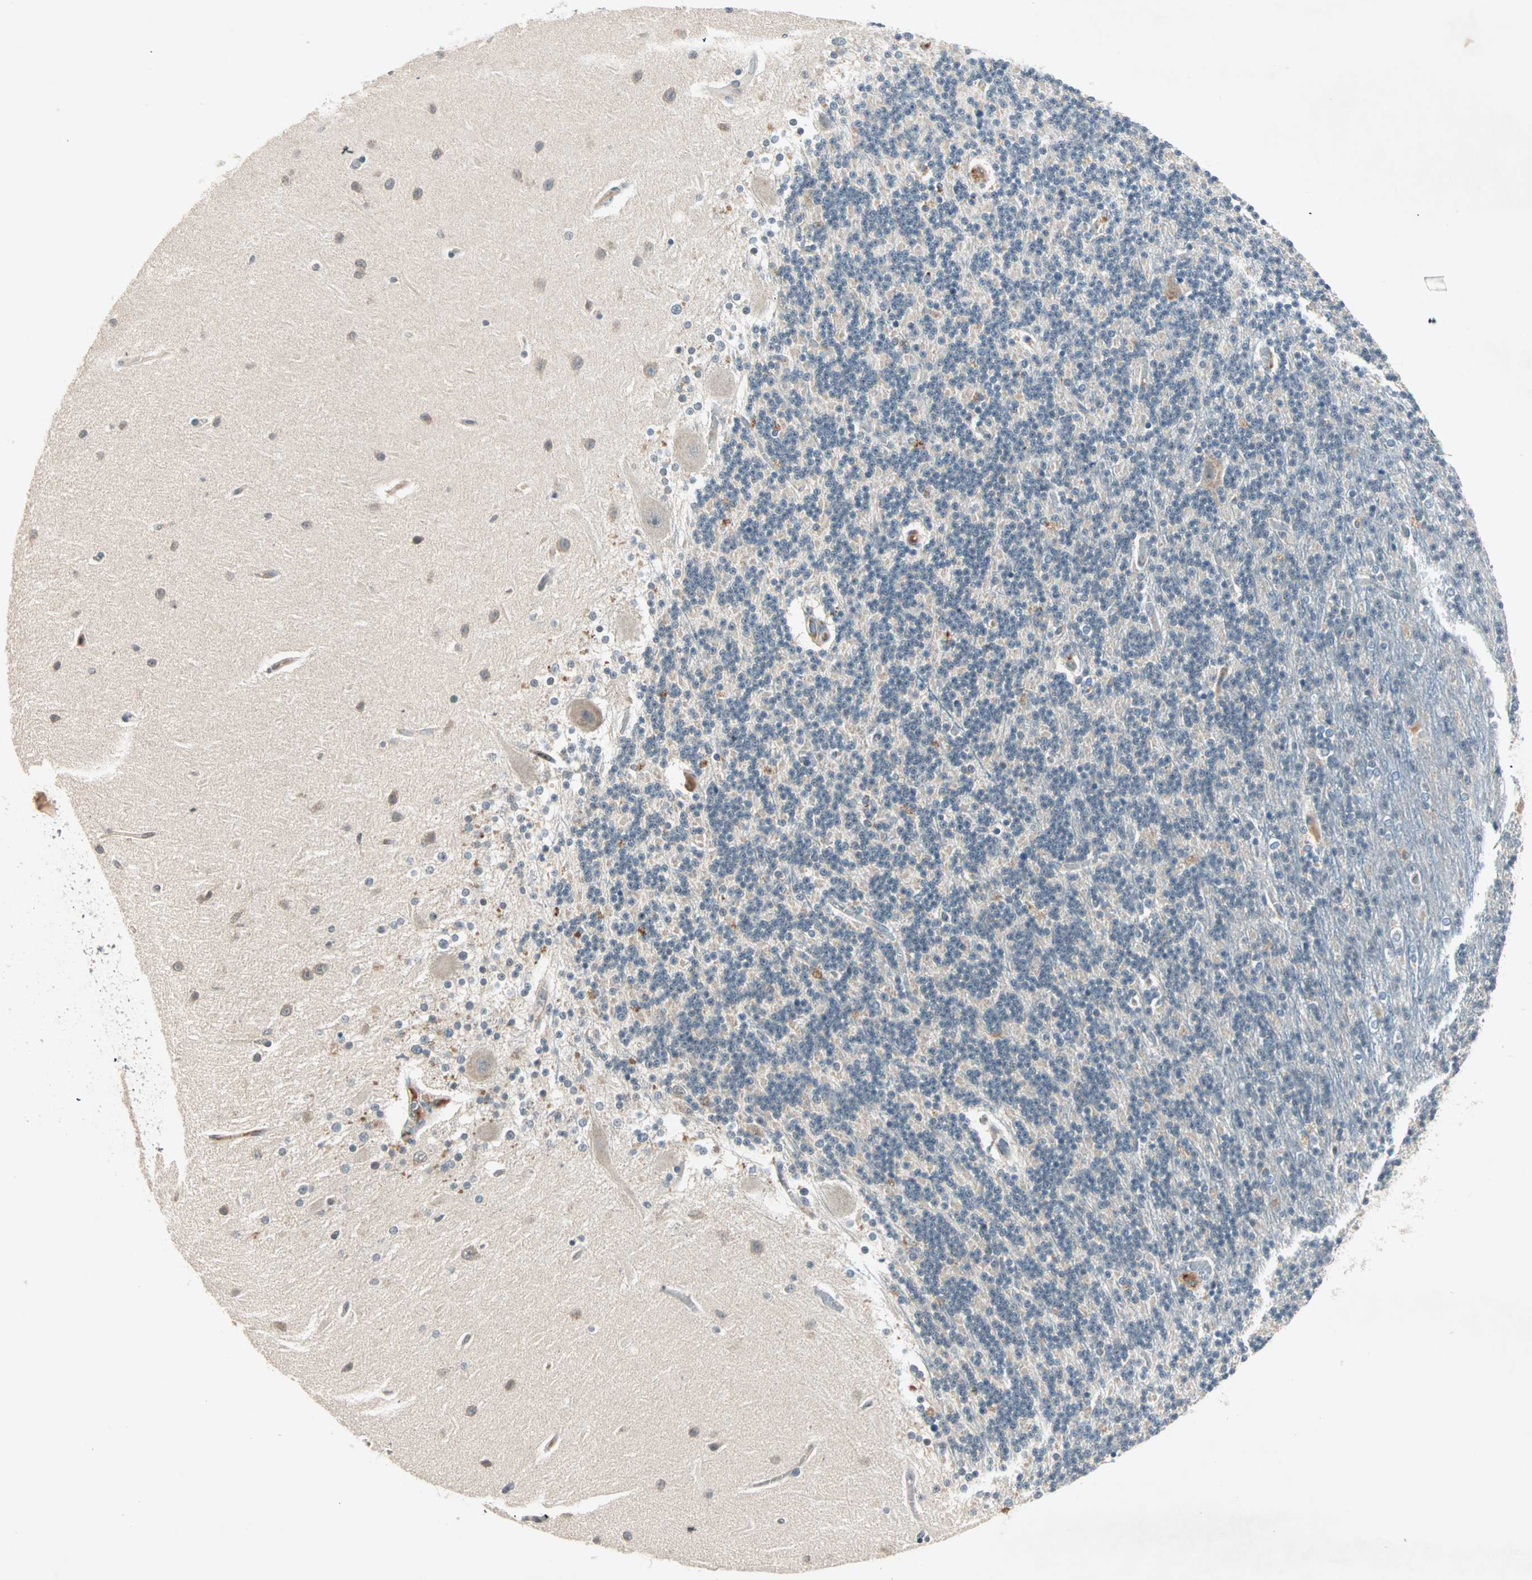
{"staining": {"intensity": "weak", "quantity": "25%-75%", "location": "cytoplasmic/membranous"}, "tissue": "cerebellum", "cell_type": "Cells in granular layer", "image_type": "normal", "snomed": [{"axis": "morphology", "description": "Normal tissue, NOS"}, {"axis": "topography", "description": "Cerebellum"}], "caption": "A brown stain labels weak cytoplasmic/membranous staining of a protein in cells in granular layer of normal cerebellum.", "gene": "TEC", "patient": {"sex": "female", "age": 54}}